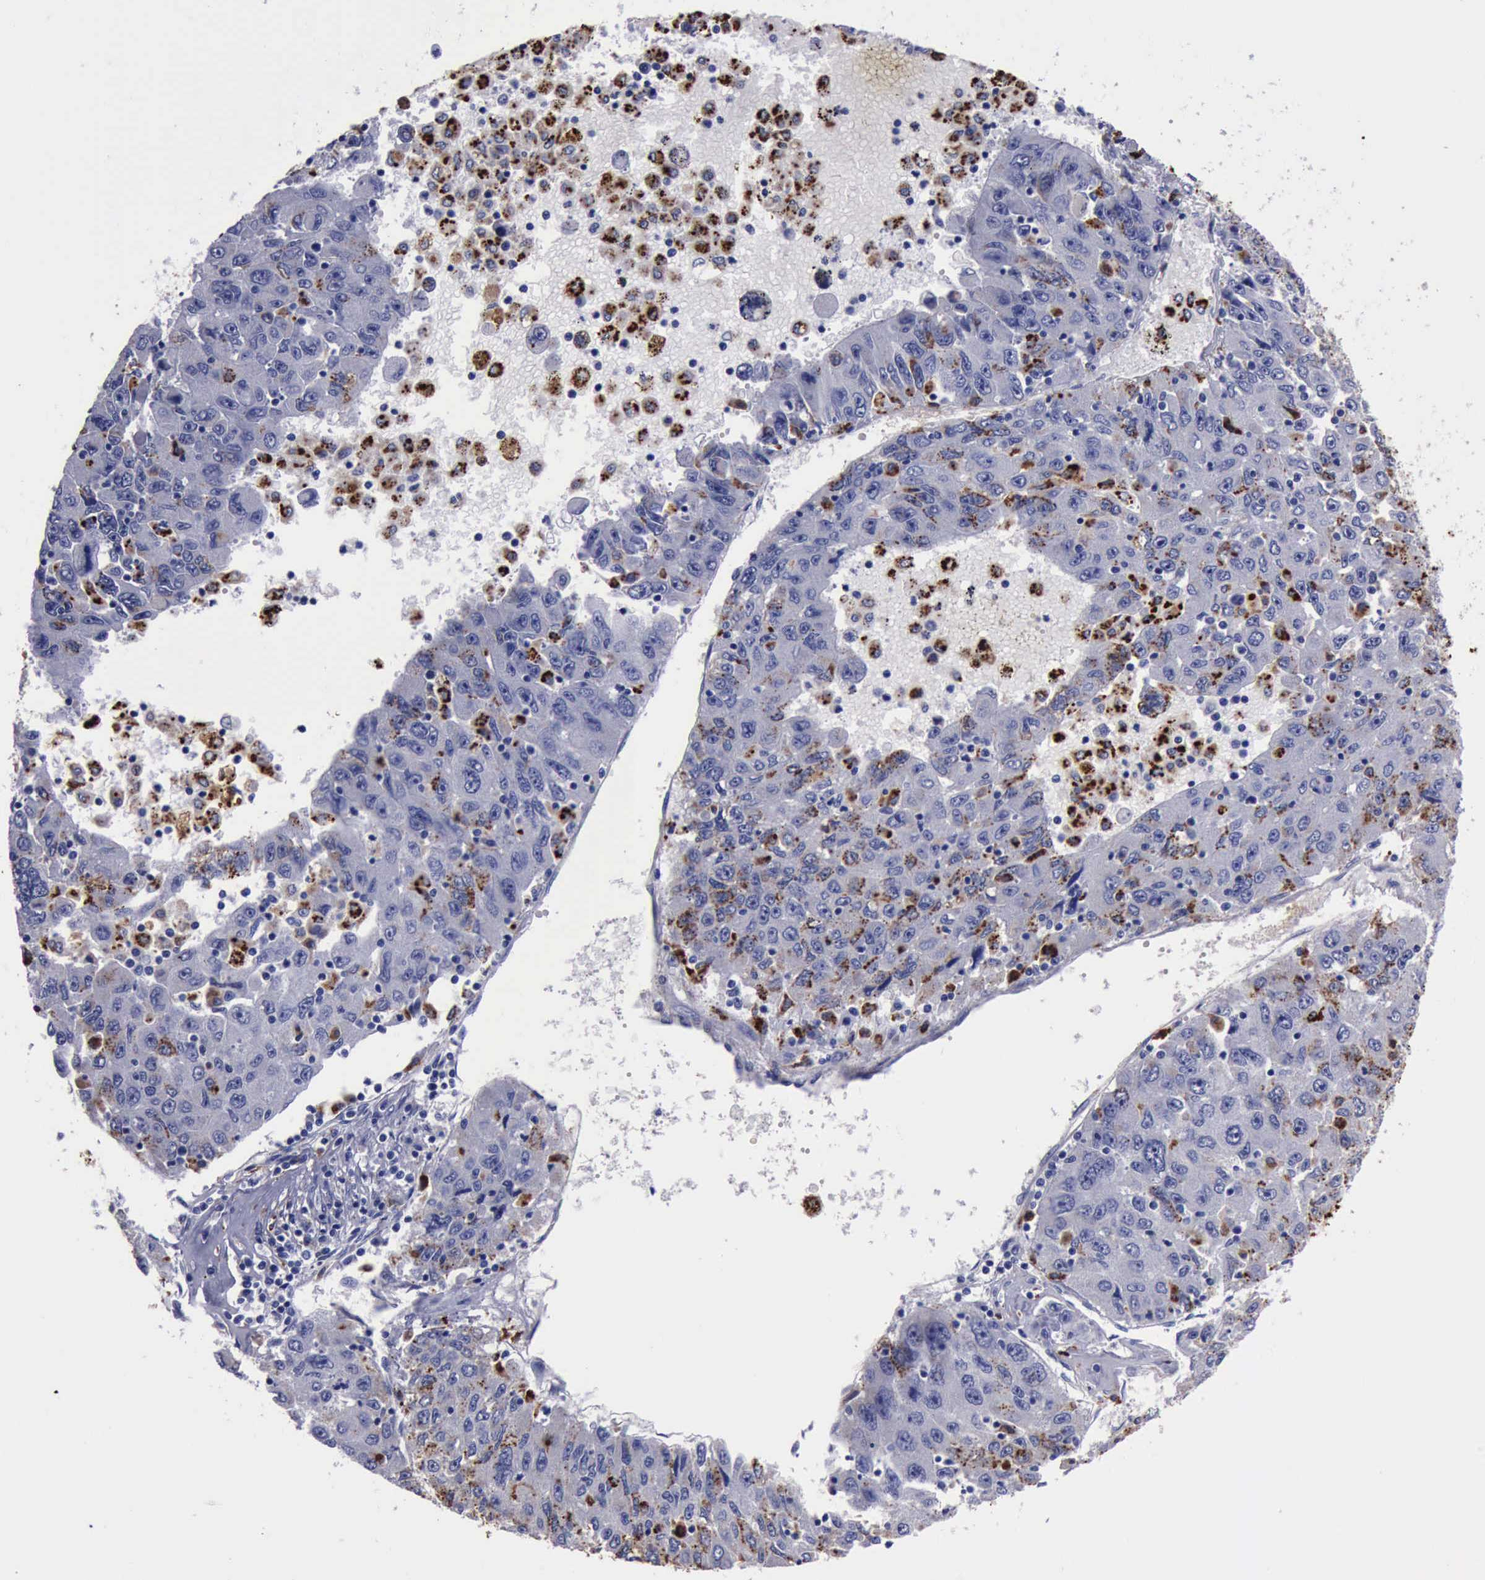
{"staining": {"intensity": "moderate", "quantity": "25%-75%", "location": "cytoplasmic/membranous"}, "tissue": "liver cancer", "cell_type": "Tumor cells", "image_type": "cancer", "snomed": [{"axis": "morphology", "description": "Carcinoma, Hepatocellular, NOS"}, {"axis": "topography", "description": "Liver"}], "caption": "A histopathology image of hepatocellular carcinoma (liver) stained for a protein exhibits moderate cytoplasmic/membranous brown staining in tumor cells.", "gene": "CTSD", "patient": {"sex": "male", "age": 49}}